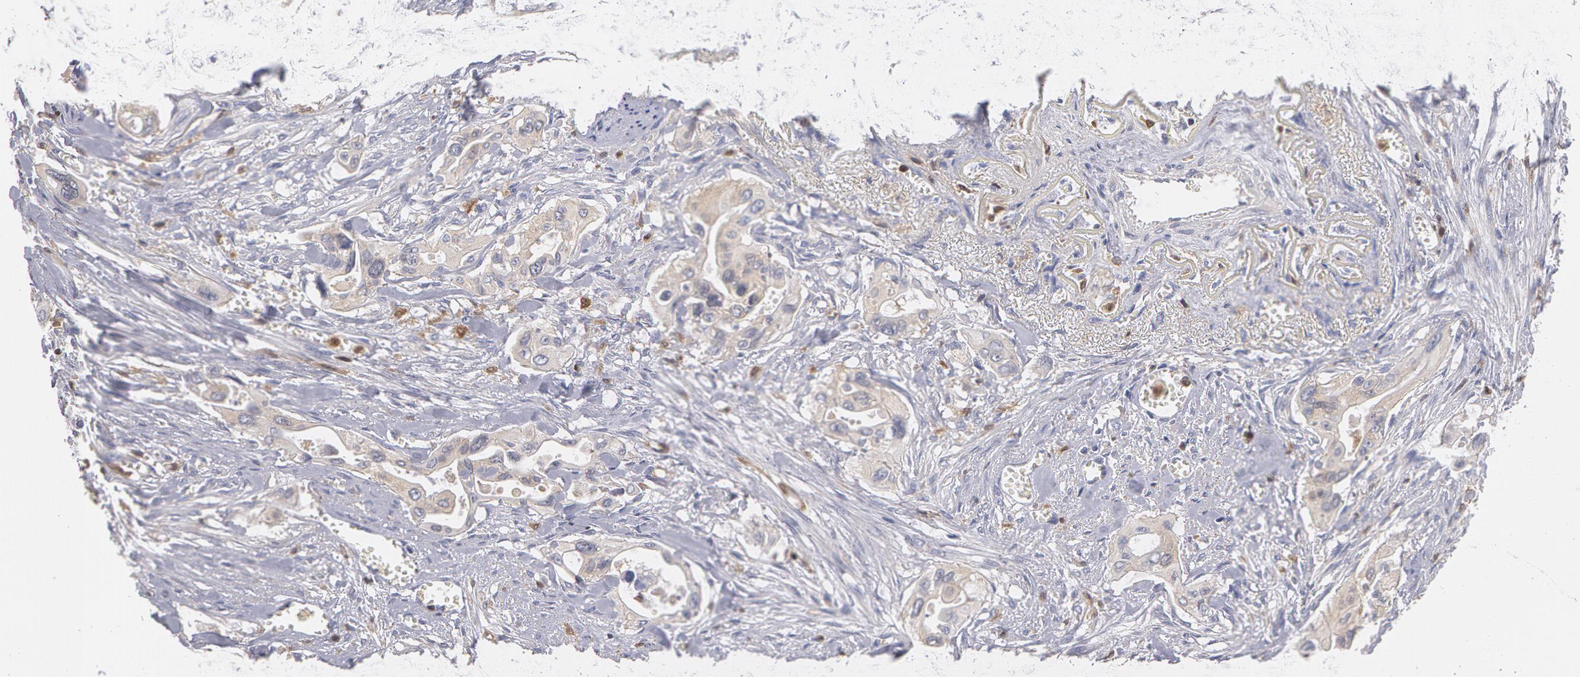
{"staining": {"intensity": "weak", "quantity": ">75%", "location": "cytoplasmic/membranous"}, "tissue": "pancreatic cancer", "cell_type": "Tumor cells", "image_type": "cancer", "snomed": [{"axis": "morphology", "description": "Adenocarcinoma, NOS"}, {"axis": "topography", "description": "Pancreas"}], "caption": "This histopathology image shows immunohistochemistry (IHC) staining of adenocarcinoma (pancreatic), with low weak cytoplasmic/membranous expression in approximately >75% of tumor cells.", "gene": "SYK", "patient": {"sex": "male", "age": 77}}